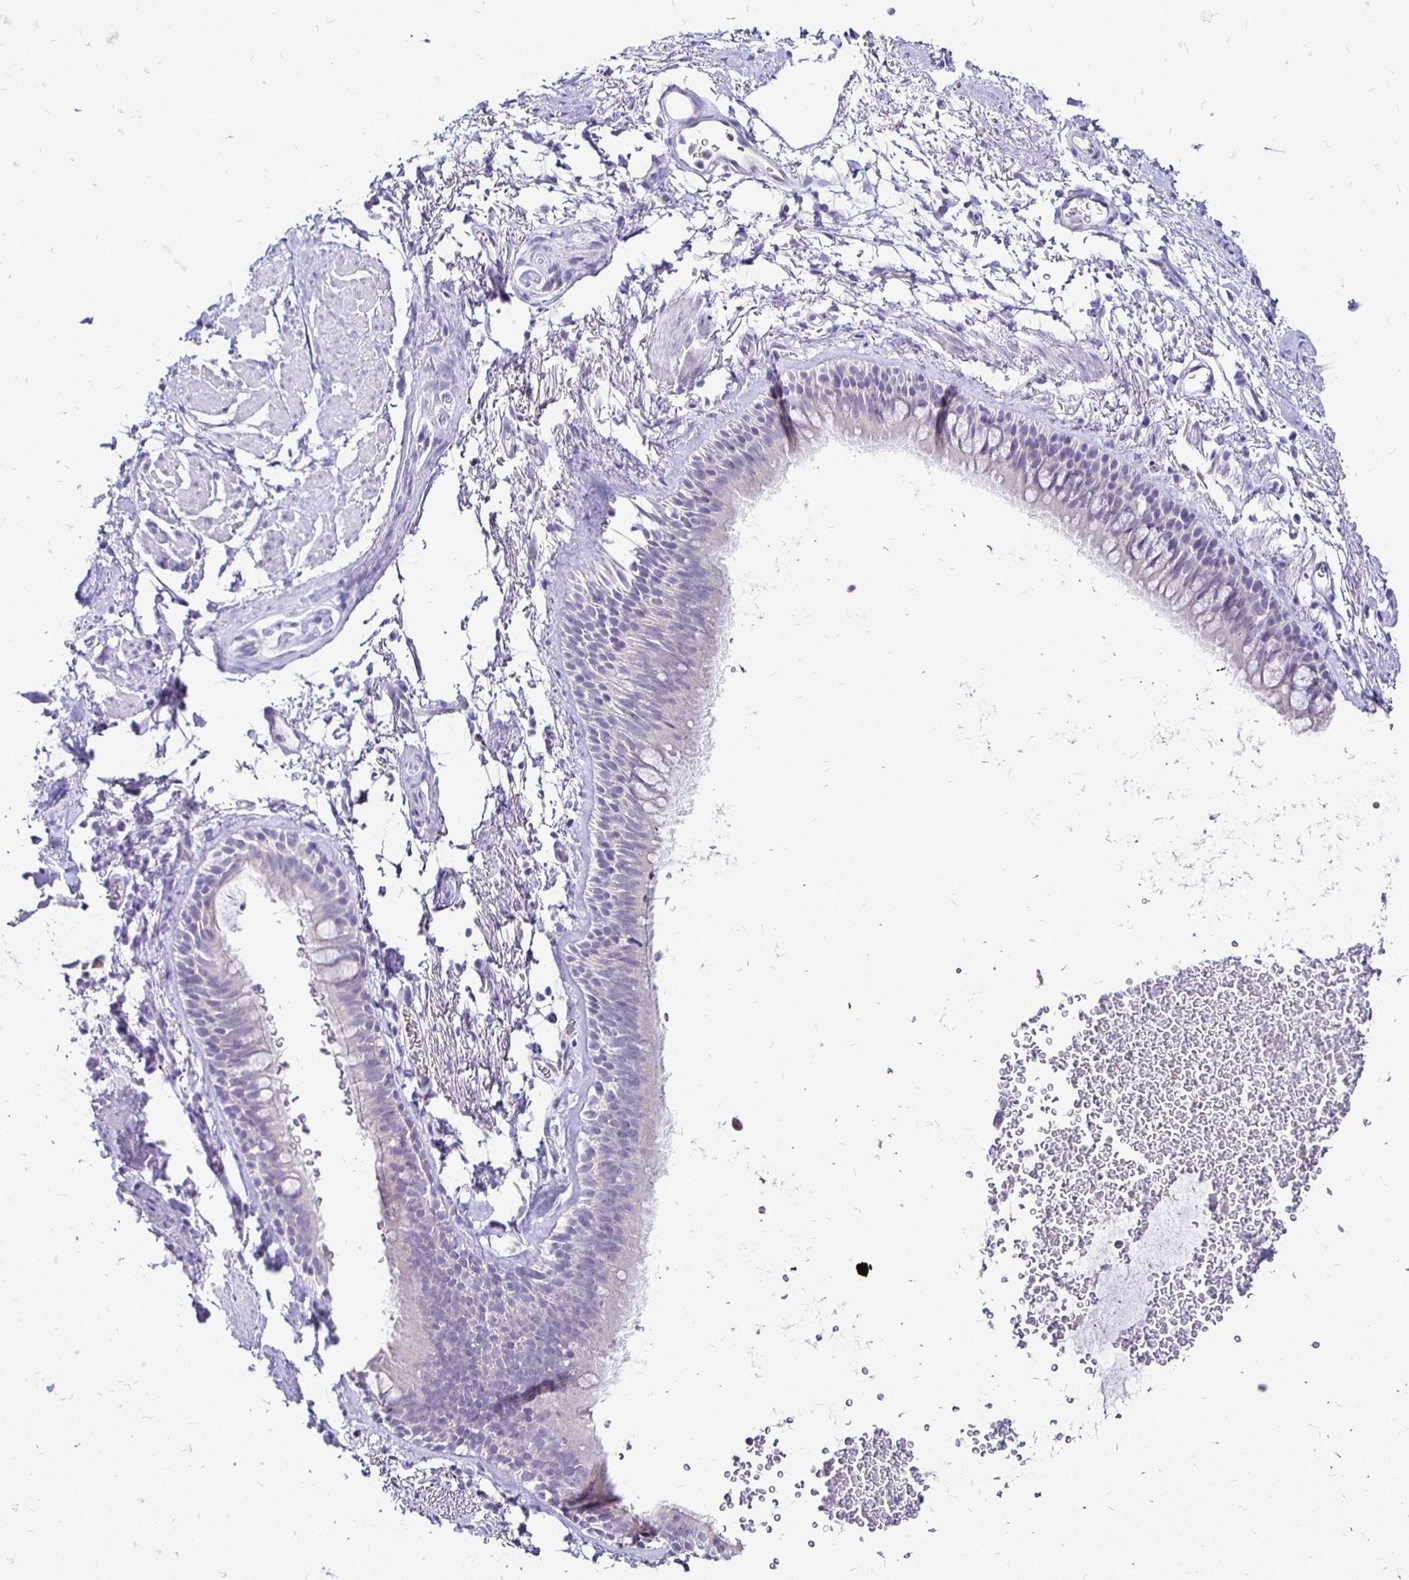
{"staining": {"intensity": "negative", "quantity": "none", "location": "none"}, "tissue": "adipose tissue", "cell_type": "Adipocytes", "image_type": "normal", "snomed": [{"axis": "morphology", "description": "Normal tissue, NOS"}, {"axis": "topography", "description": "Lymph node"}, {"axis": "topography", "description": "Cartilage tissue"}, {"axis": "topography", "description": "Bronchus"}], "caption": "This is a micrograph of immunohistochemistry staining of normal adipose tissue, which shows no staining in adipocytes.", "gene": "IRGC", "patient": {"sex": "female", "age": 70}}